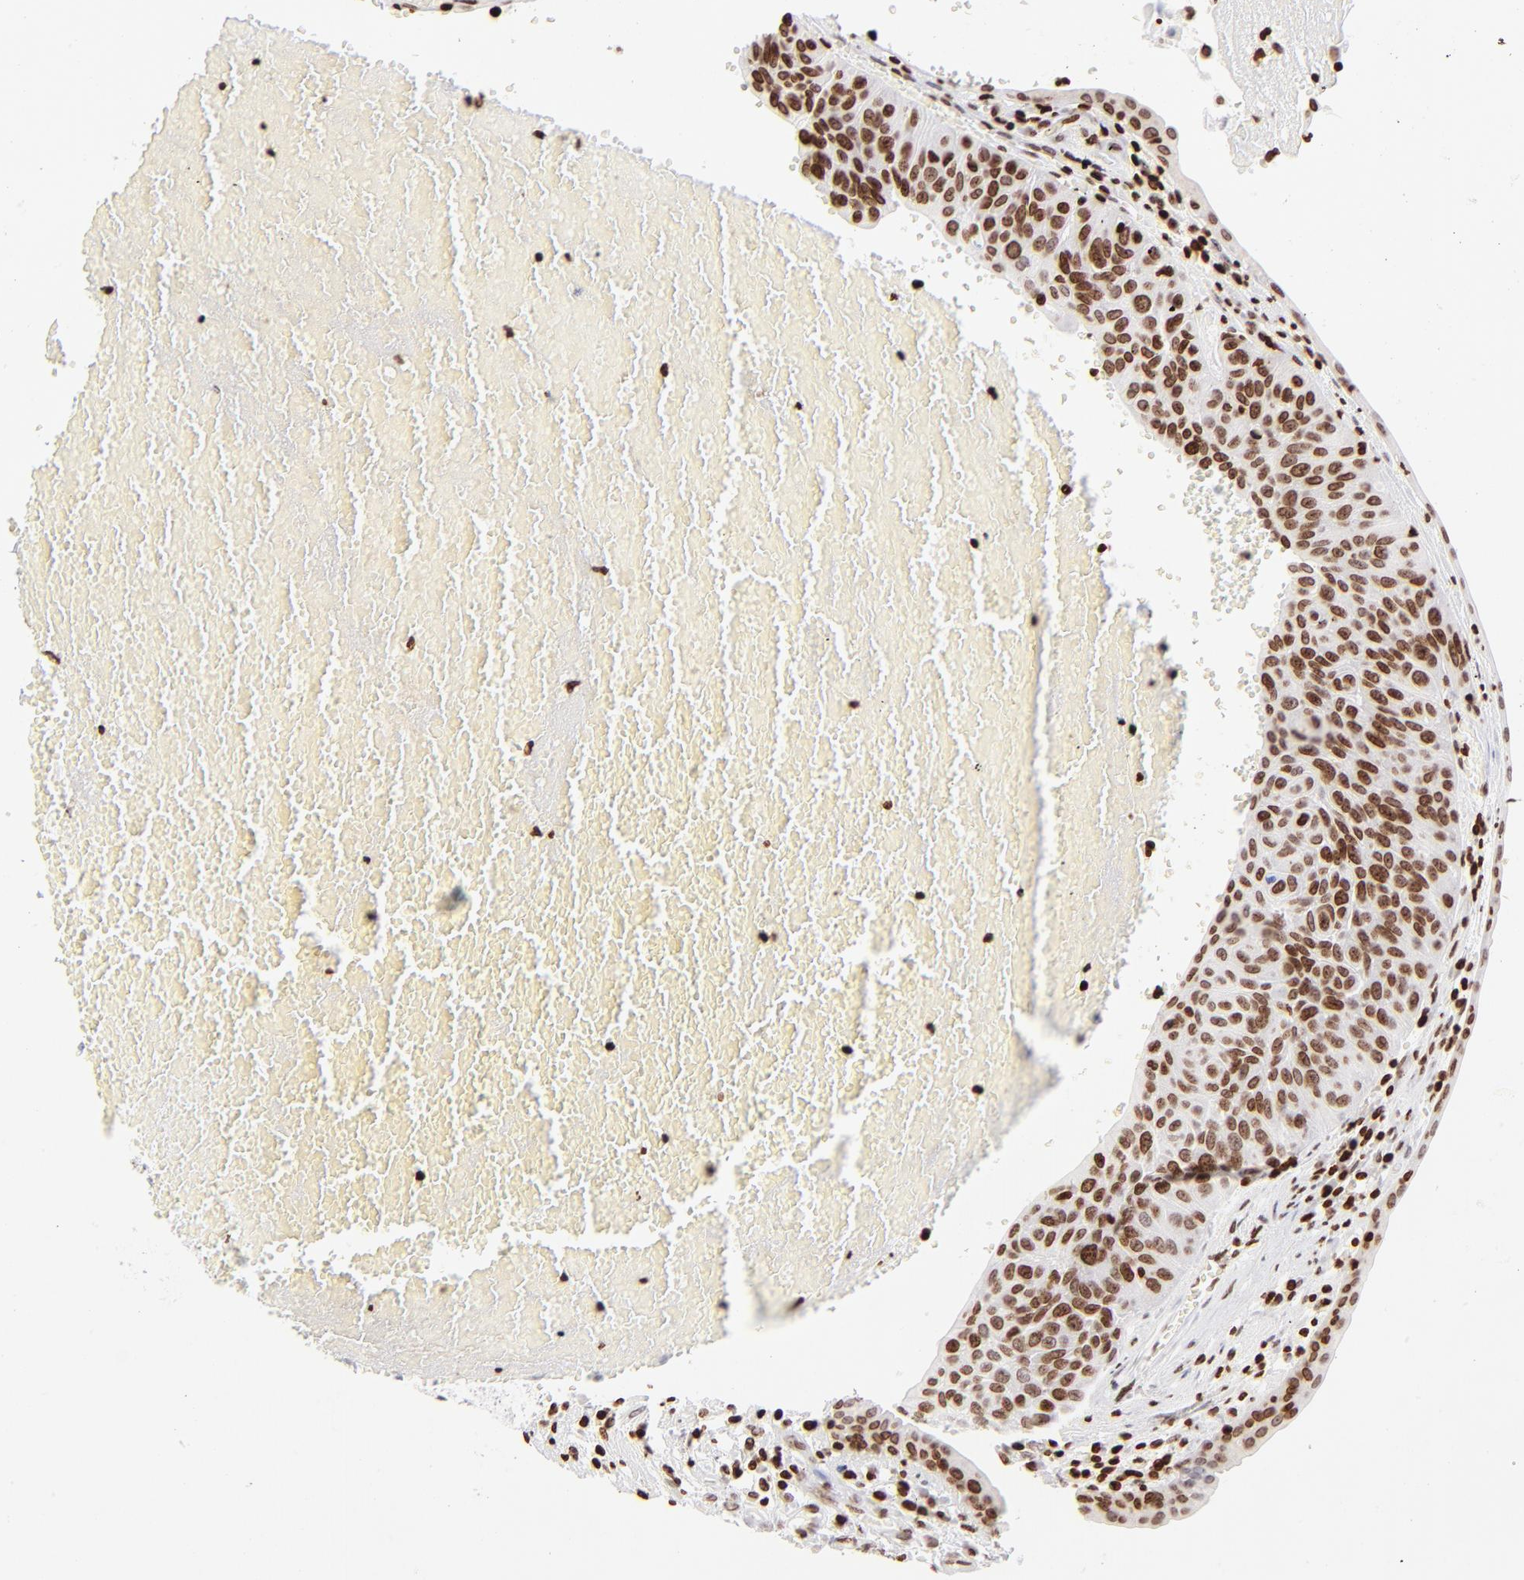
{"staining": {"intensity": "strong", "quantity": ">75%", "location": "nuclear"}, "tissue": "urothelial cancer", "cell_type": "Tumor cells", "image_type": "cancer", "snomed": [{"axis": "morphology", "description": "Urothelial carcinoma, High grade"}, {"axis": "topography", "description": "Urinary bladder"}], "caption": "Tumor cells exhibit strong nuclear expression in approximately >75% of cells in urothelial cancer.", "gene": "RTL4", "patient": {"sex": "male", "age": 66}}